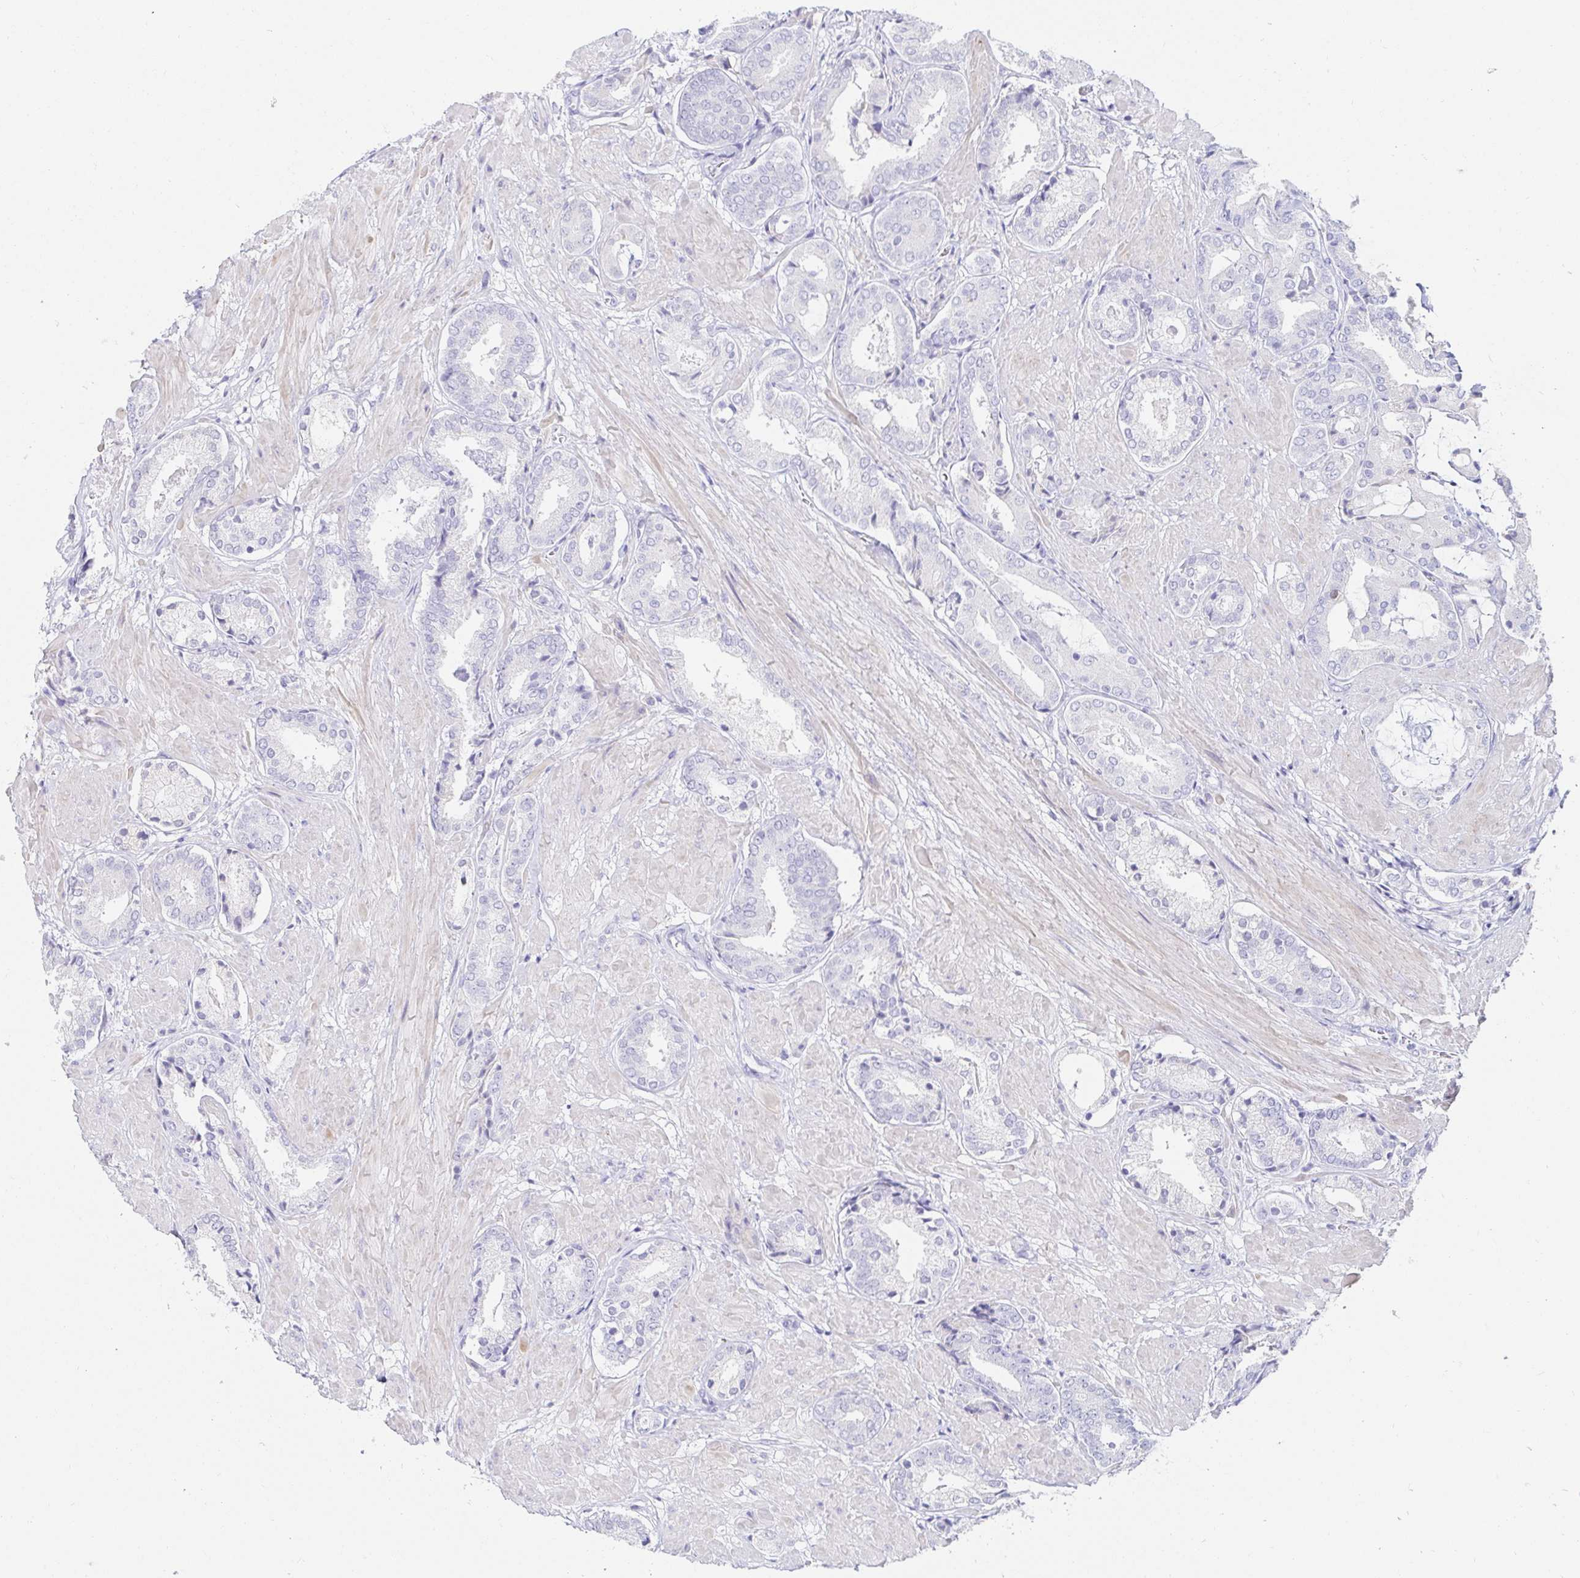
{"staining": {"intensity": "negative", "quantity": "none", "location": "none"}, "tissue": "prostate cancer", "cell_type": "Tumor cells", "image_type": "cancer", "snomed": [{"axis": "morphology", "description": "Adenocarcinoma, High grade"}, {"axis": "topography", "description": "Prostate"}], "caption": "IHC image of adenocarcinoma (high-grade) (prostate) stained for a protein (brown), which shows no staining in tumor cells.", "gene": "C4orf17", "patient": {"sex": "male", "age": 56}}